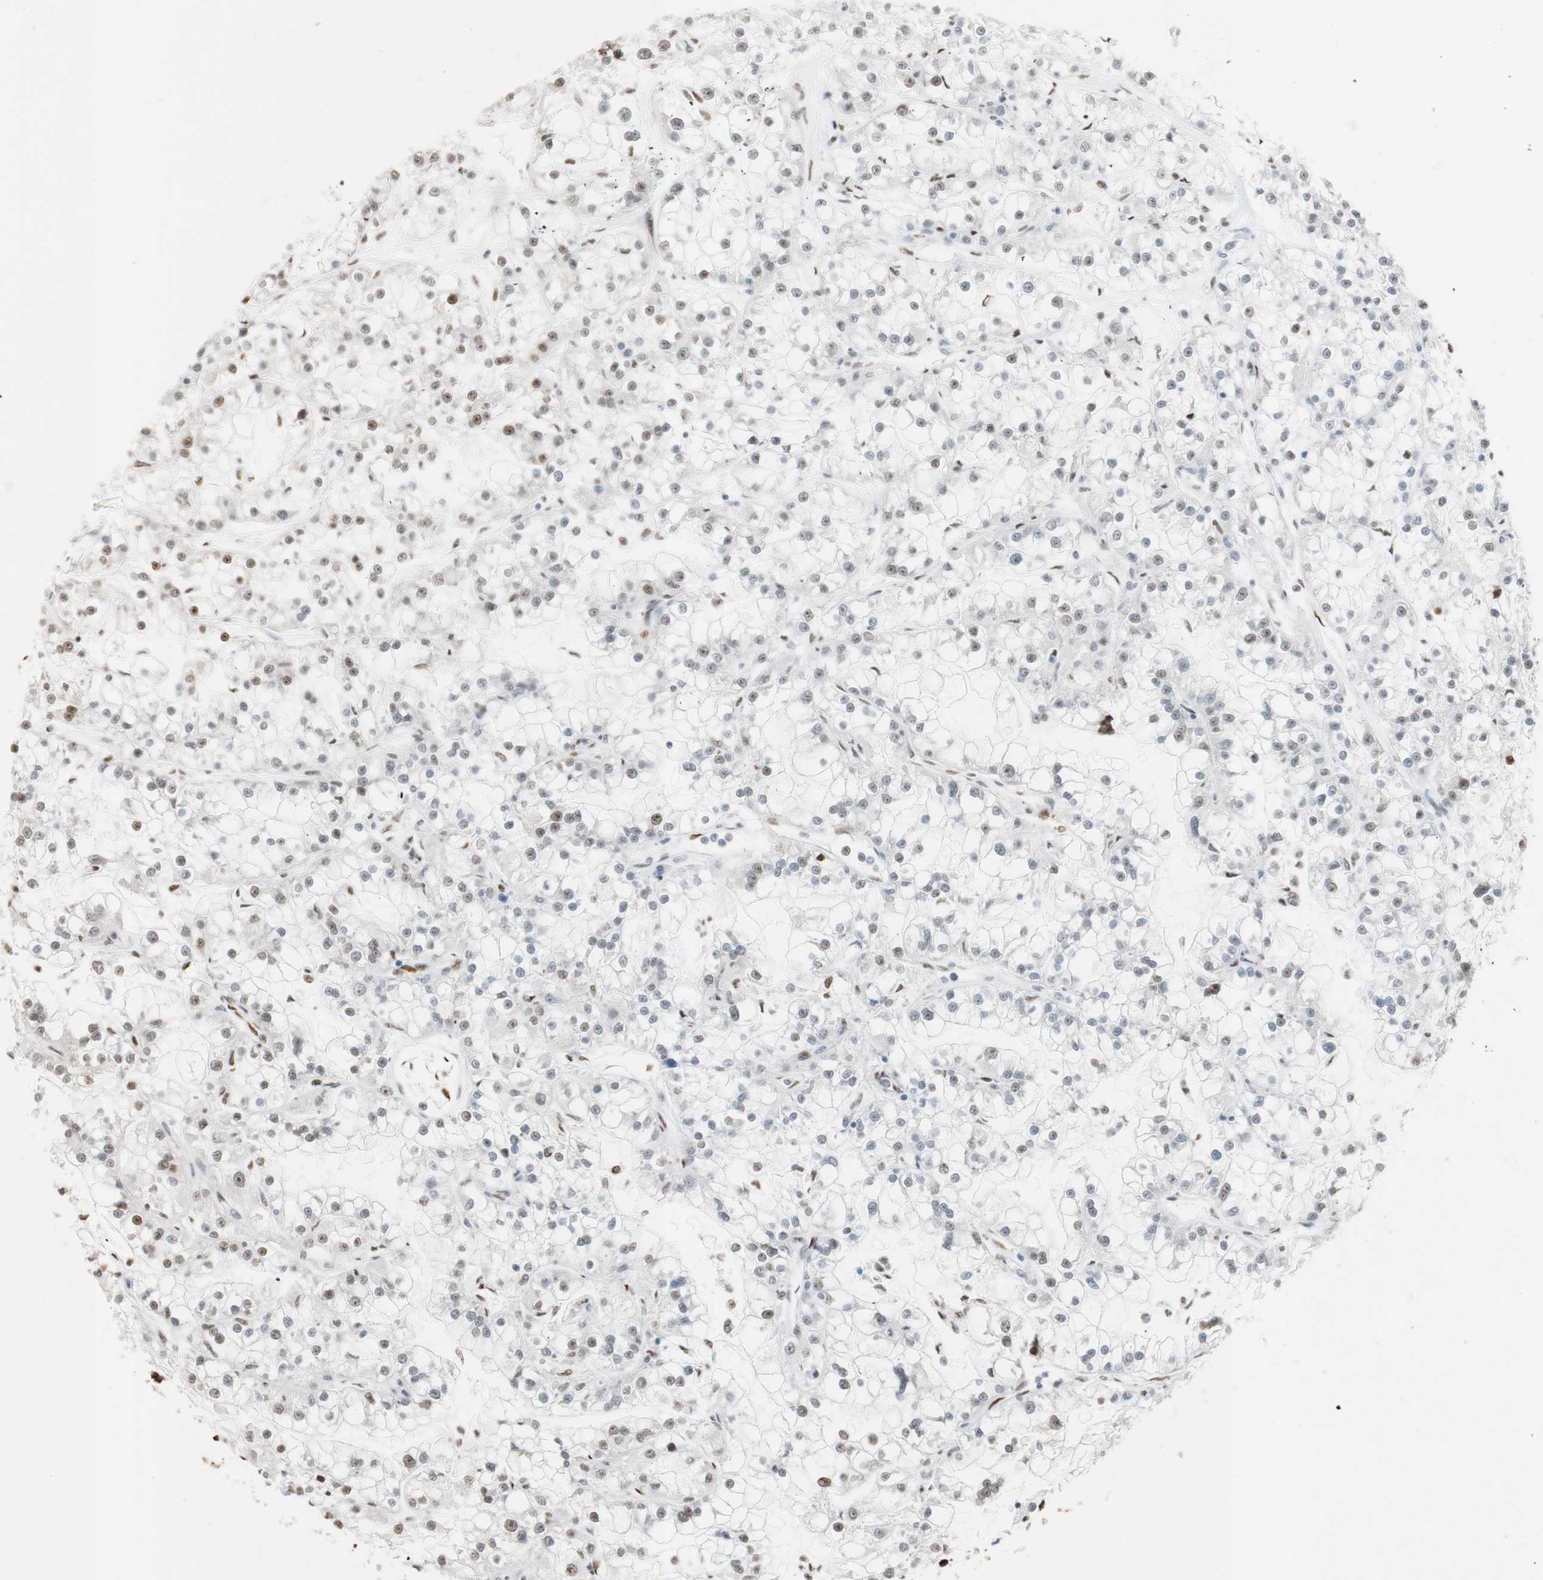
{"staining": {"intensity": "weak", "quantity": "<25%", "location": "nuclear"}, "tissue": "renal cancer", "cell_type": "Tumor cells", "image_type": "cancer", "snomed": [{"axis": "morphology", "description": "Adenocarcinoma, NOS"}, {"axis": "topography", "description": "Kidney"}], "caption": "DAB (3,3'-diaminobenzidine) immunohistochemical staining of human renal cancer exhibits no significant staining in tumor cells.", "gene": "HNRNPA2B1", "patient": {"sex": "female", "age": 52}}